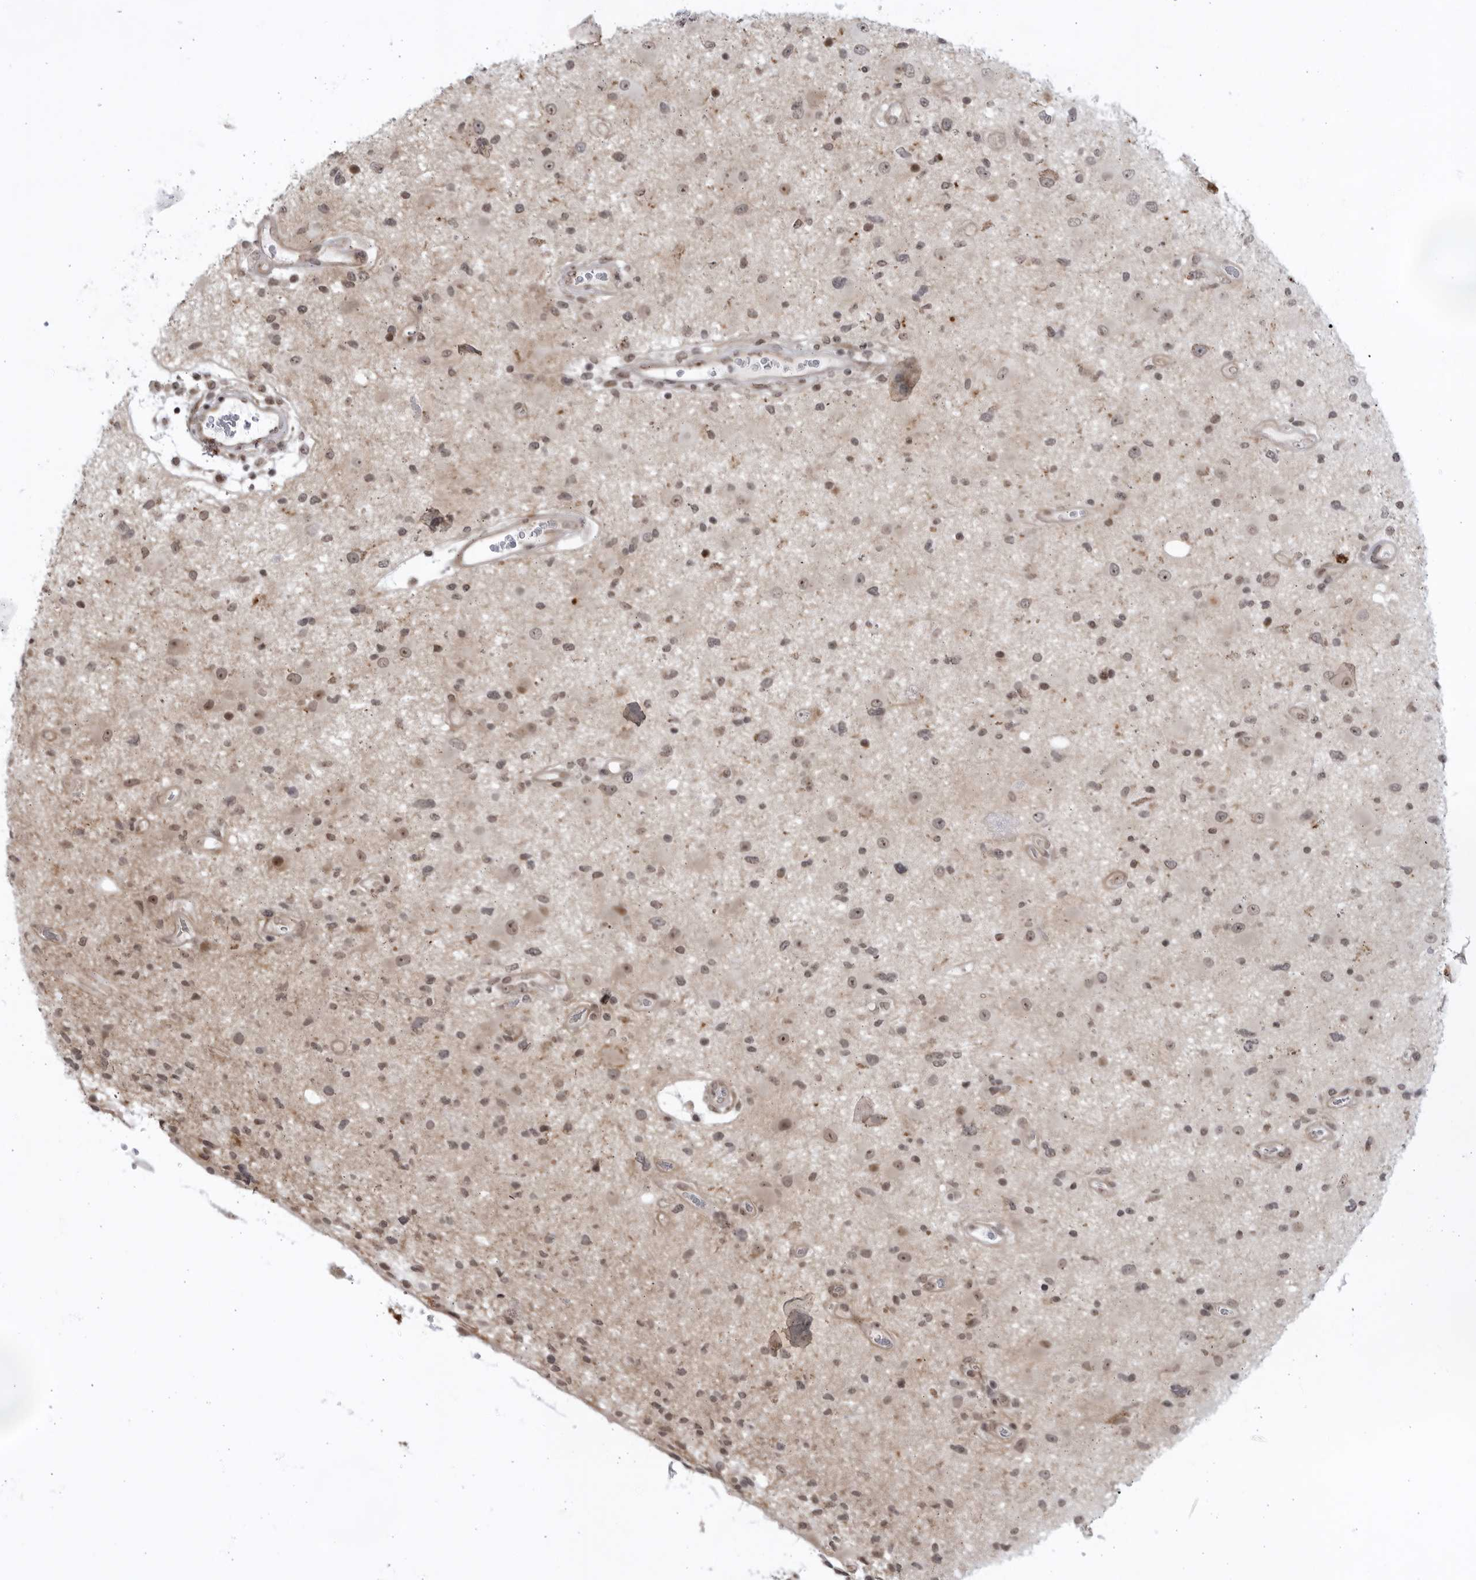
{"staining": {"intensity": "weak", "quantity": "25%-75%", "location": "nuclear"}, "tissue": "glioma", "cell_type": "Tumor cells", "image_type": "cancer", "snomed": [{"axis": "morphology", "description": "Glioma, malignant, High grade"}, {"axis": "topography", "description": "Brain"}], "caption": "High-grade glioma (malignant) was stained to show a protein in brown. There is low levels of weak nuclear staining in about 25%-75% of tumor cells.", "gene": "ITGB3BP", "patient": {"sex": "male", "age": 33}}